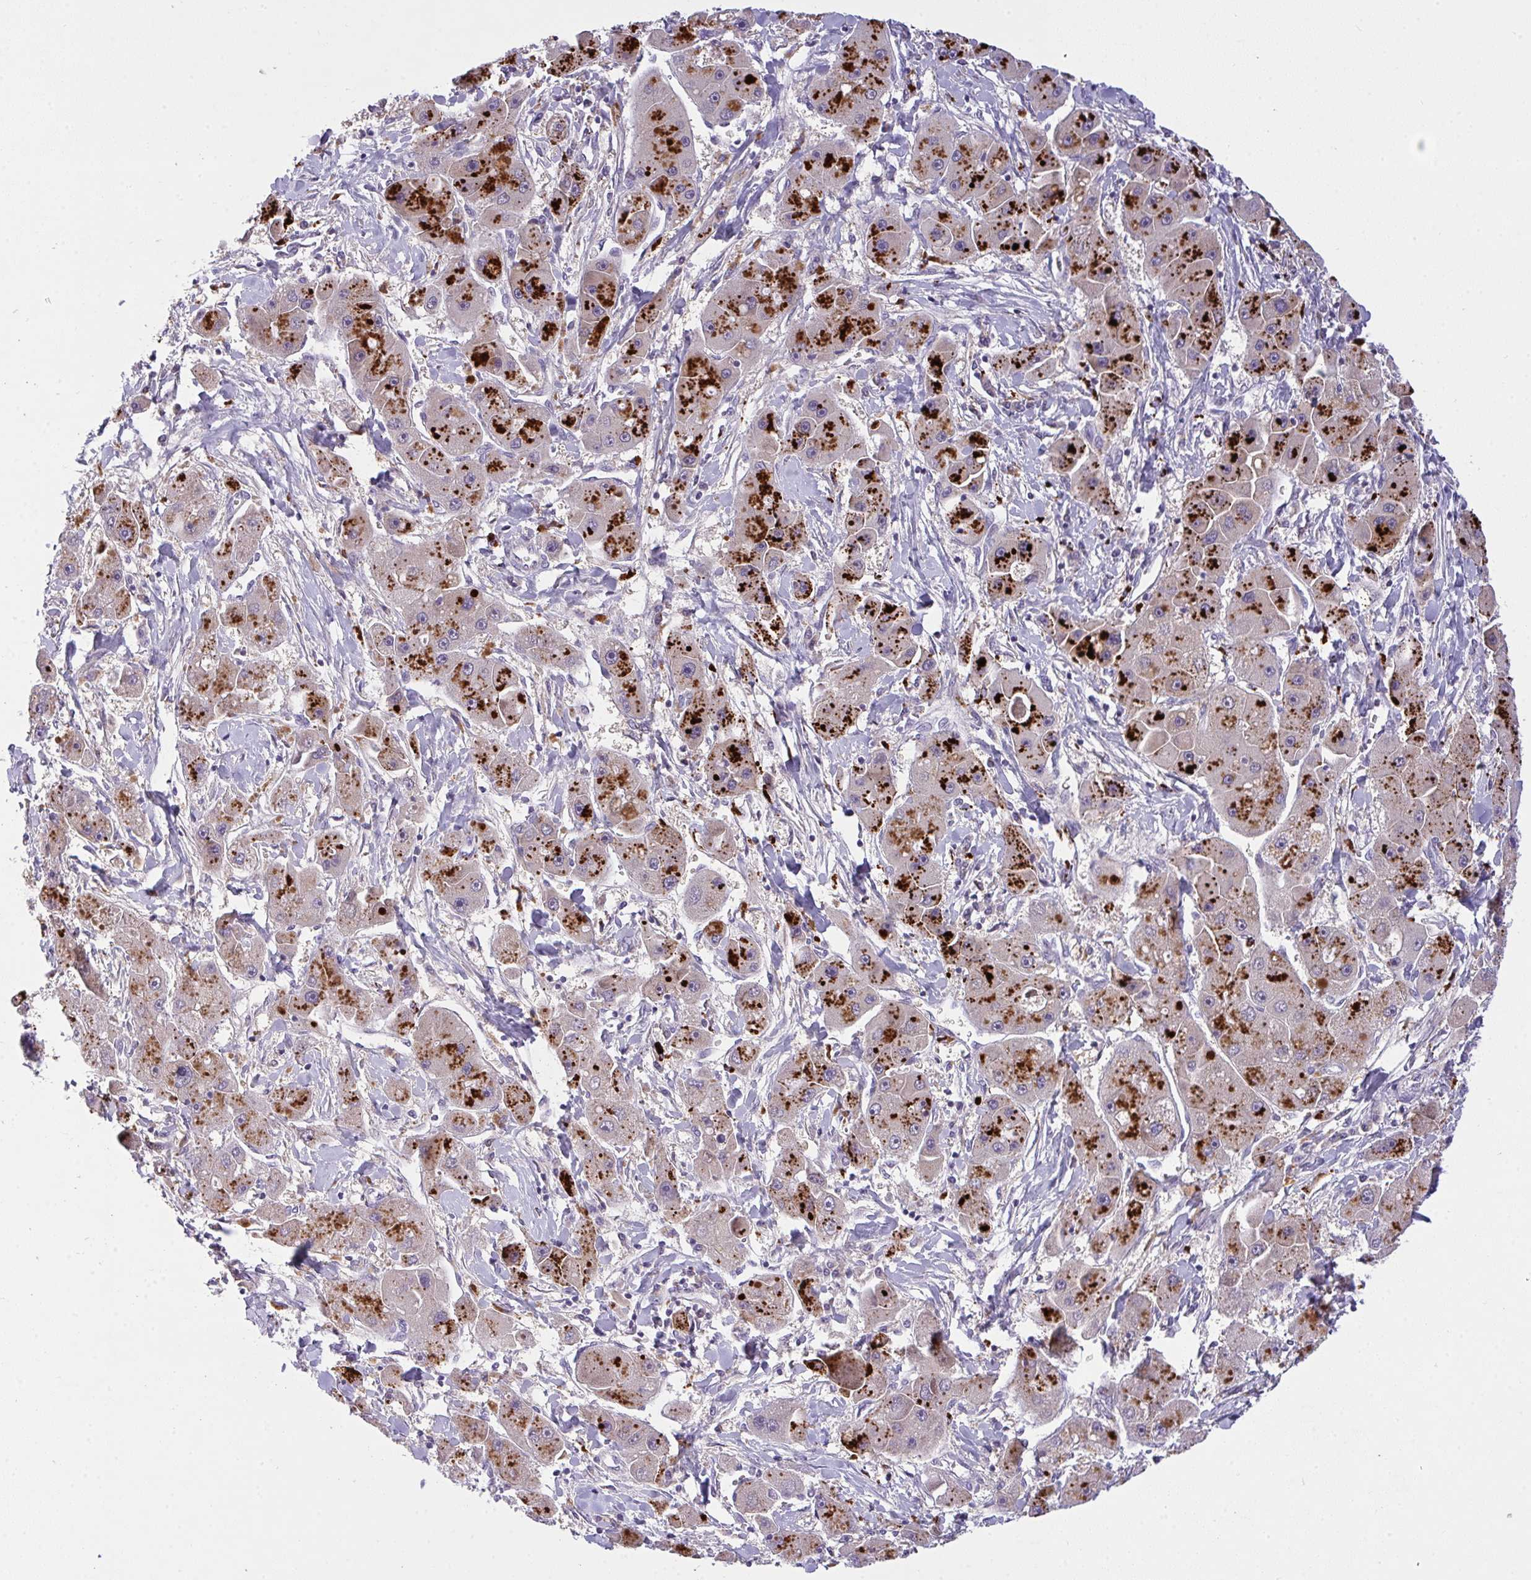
{"staining": {"intensity": "strong", "quantity": "25%-75%", "location": "cytoplasmic/membranous"}, "tissue": "liver cancer", "cell_type": "Tumor cells", "image_type": "cancer", "snomed": [{"axis": "morphology", "description": "Carcinoma, Hepatocellular, NOS"}, {"axis": "topography", "description": "Liver"}], "caption": "Immunohistochemistry image of human liver hepatocellular carcinoma stained for a protein (brown), which reveals high levels of strong cytoplasmic/membranous staining in about 25%-75% of tumor cells.", "gene": "HOXD12", "patient": {"sex": "male", "age": 24}}